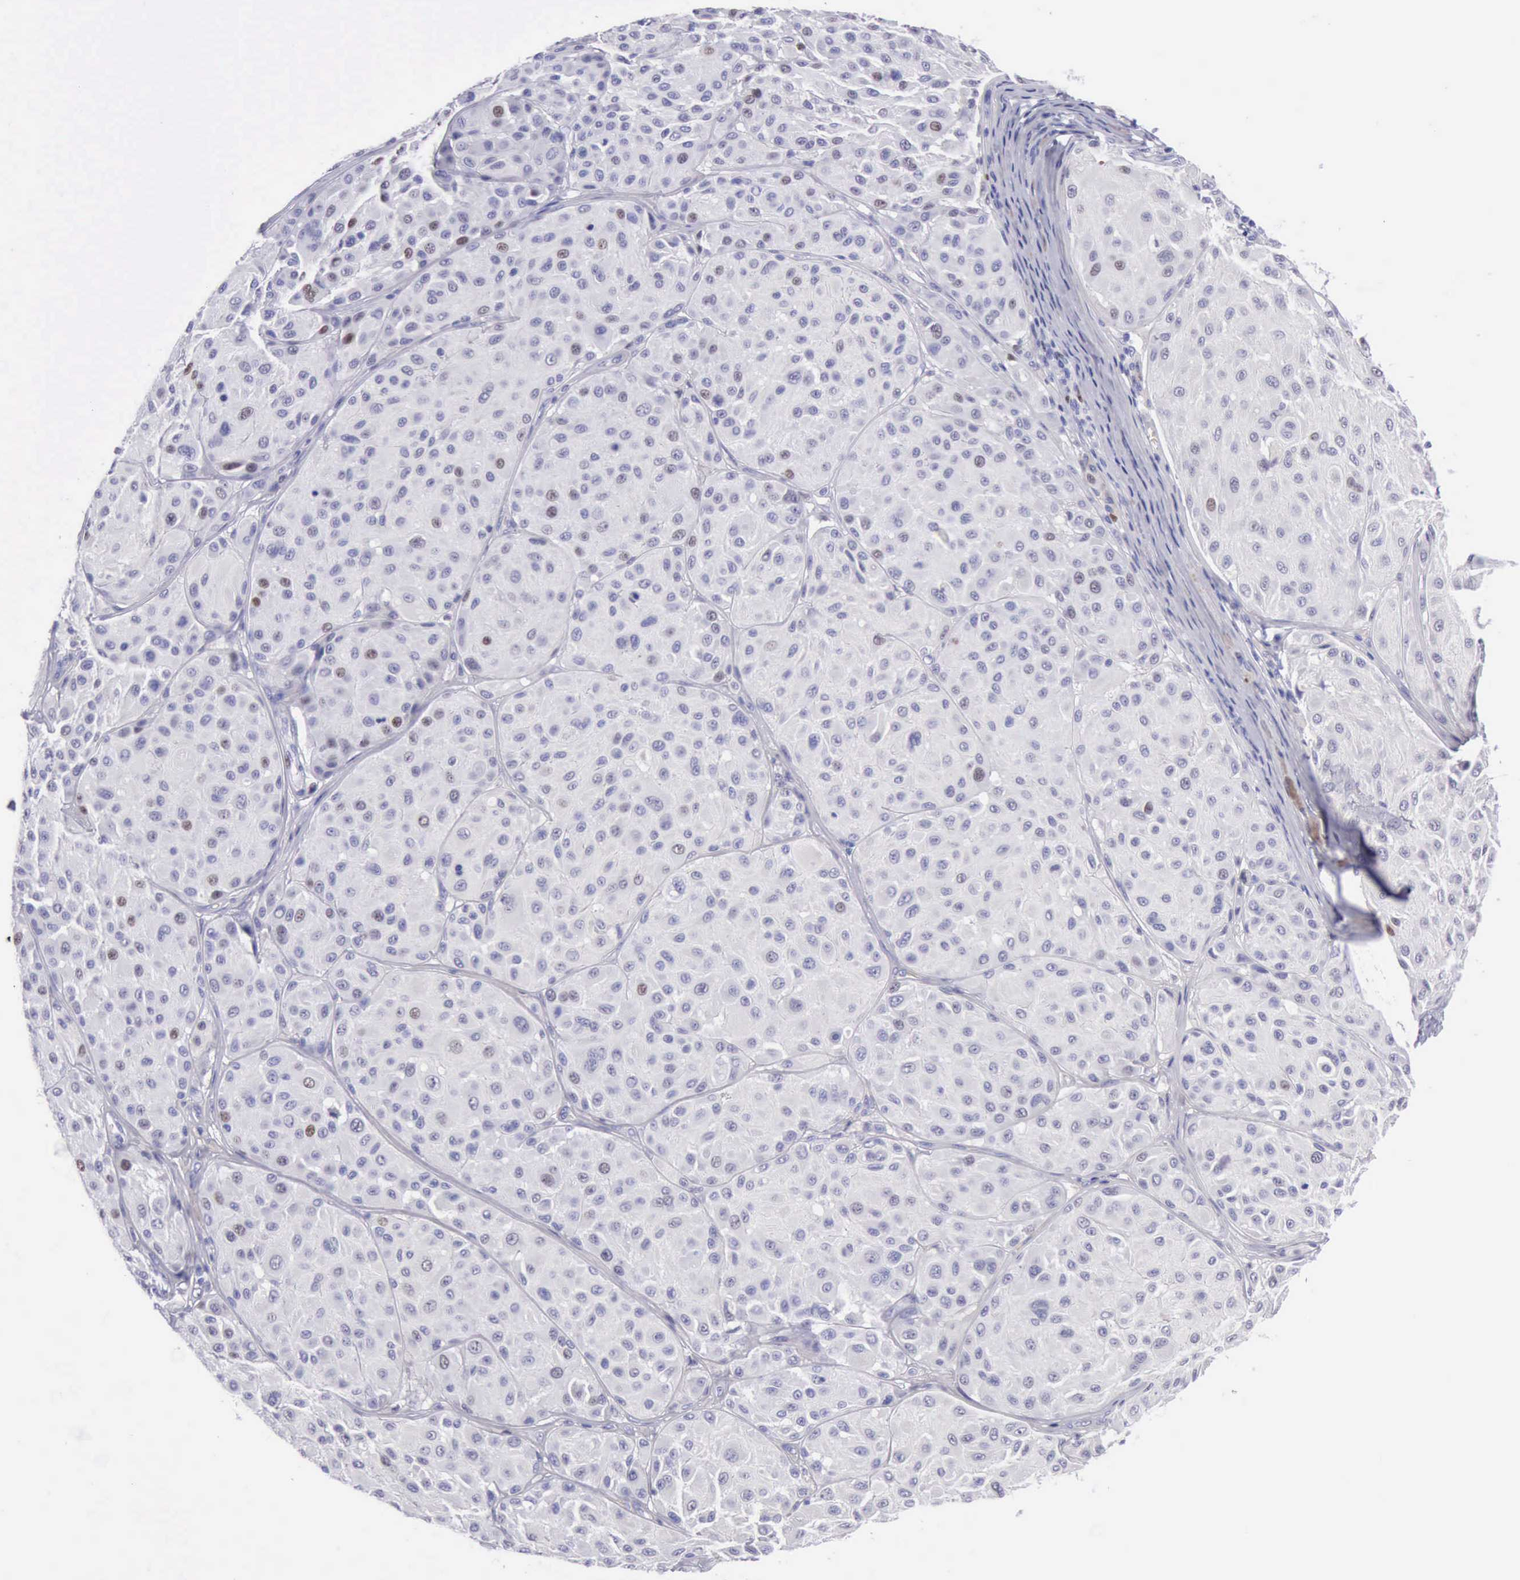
{"staining": {"intensity": "moderate", "quantity": "<25%", "location": "nuclear"}, "tissue": "melanoma", "cell_type": "Tumor cells", "image_type": "cancer", "snomed": [{"axis": "morphology", "description": "Malignant melanoma, NOS"}, {"axis": "topography", "description": "Skin"}], "caption": "Melanoma tissue demonstrates moderate nuclear staining in approximately <25% of tumor cells, visualized by immunohistochemistry.", "gene": "MCM2", "patient": {"sex": "male", "age": 36}}